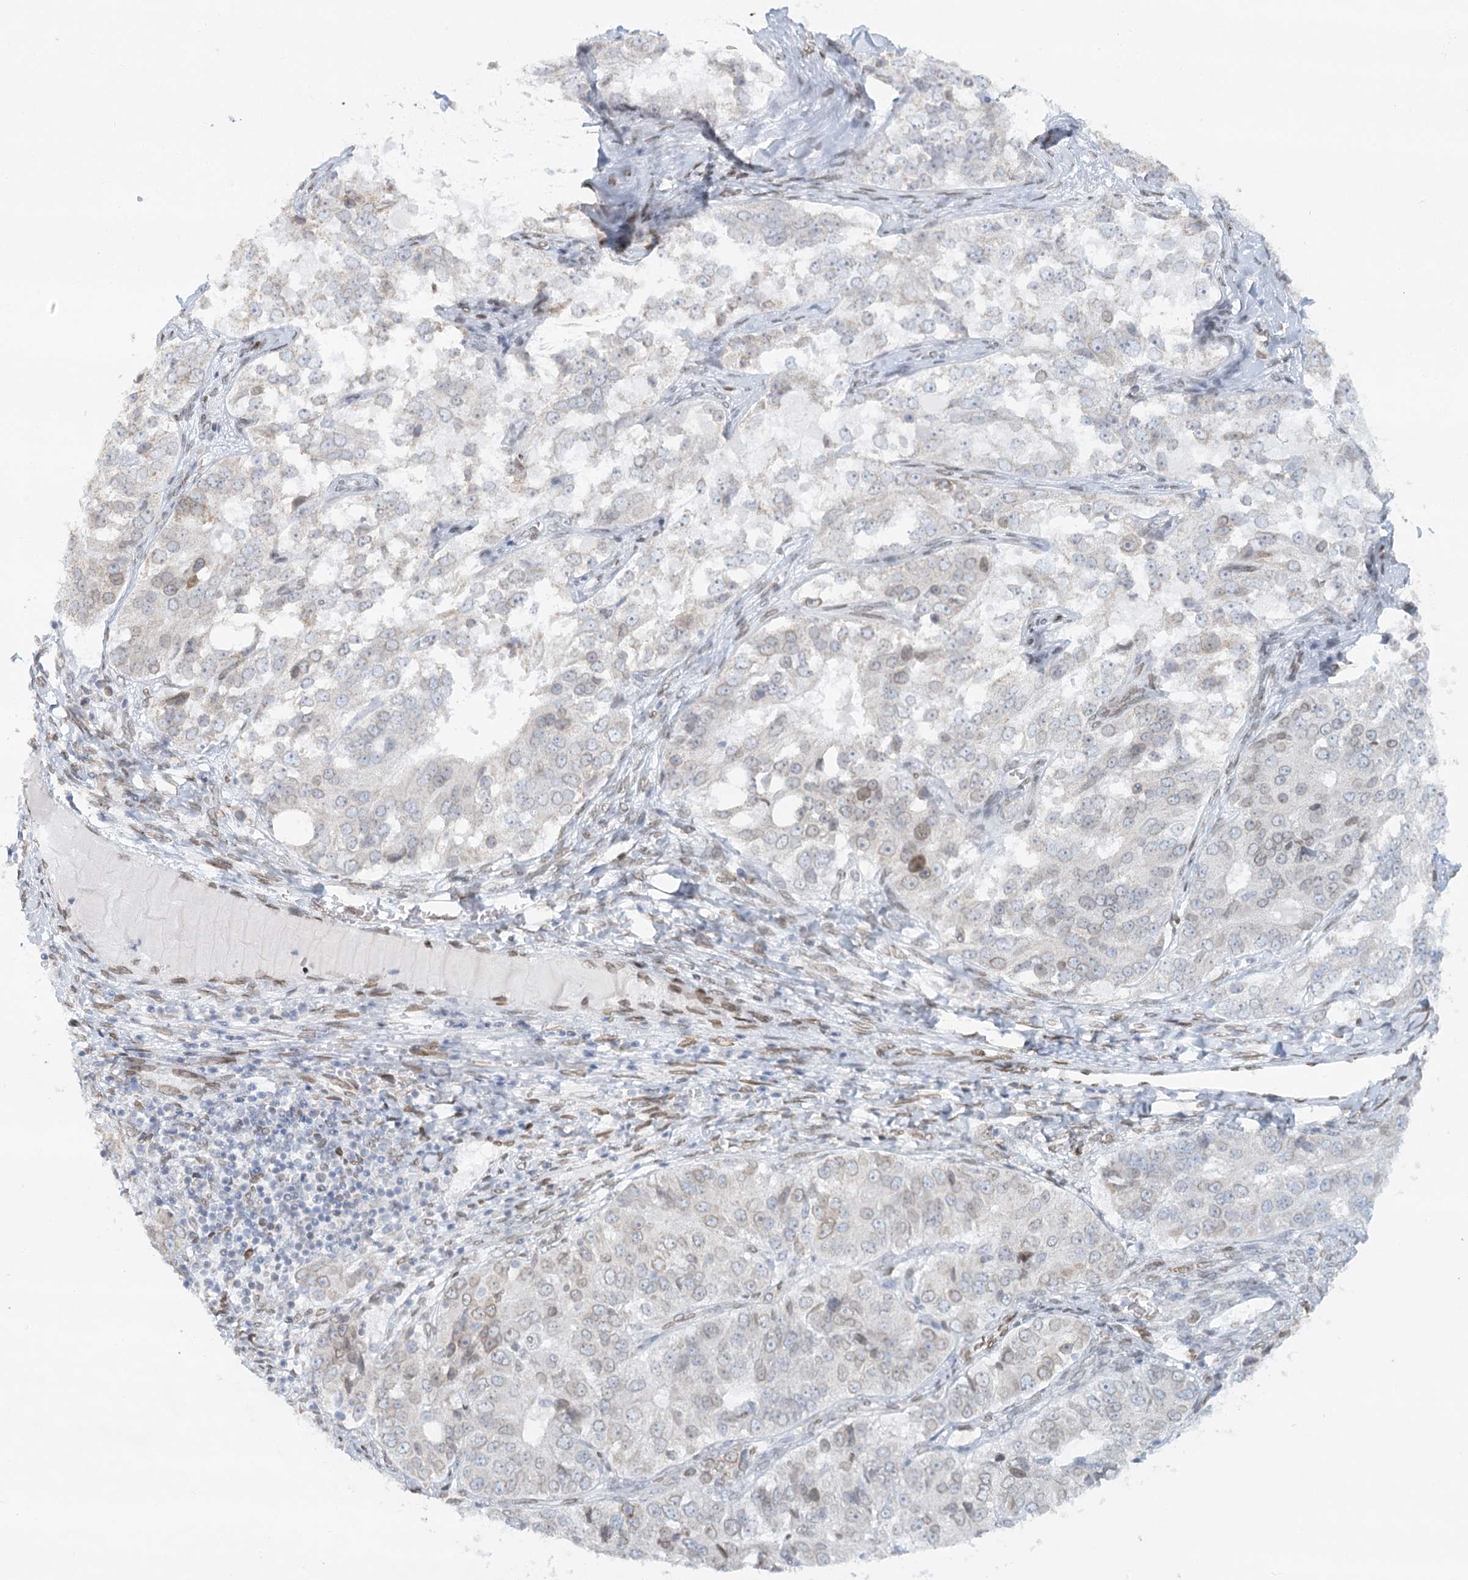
{"staining": {"intensity": "negative", "quantity": "none", "location": "none"}, "tissue": "ovarian cancer", "cell_type": "Tumor cells", "image_type": "cancer", "snomed": [{"axis": "morphology", "description": "Carcinoma, endometroid"}, {"axis": "topography", "description": "Ovary"}], "caption": "There is no significant staining in tumor cells of ovarian cancer. (DAB (3,3'-diaminobenzidine) immunohistochemistry visualized using brightfield microscopy, high magnification).", "gene": "VWA5A", "patient": {"sex": "female", "age": 51}}